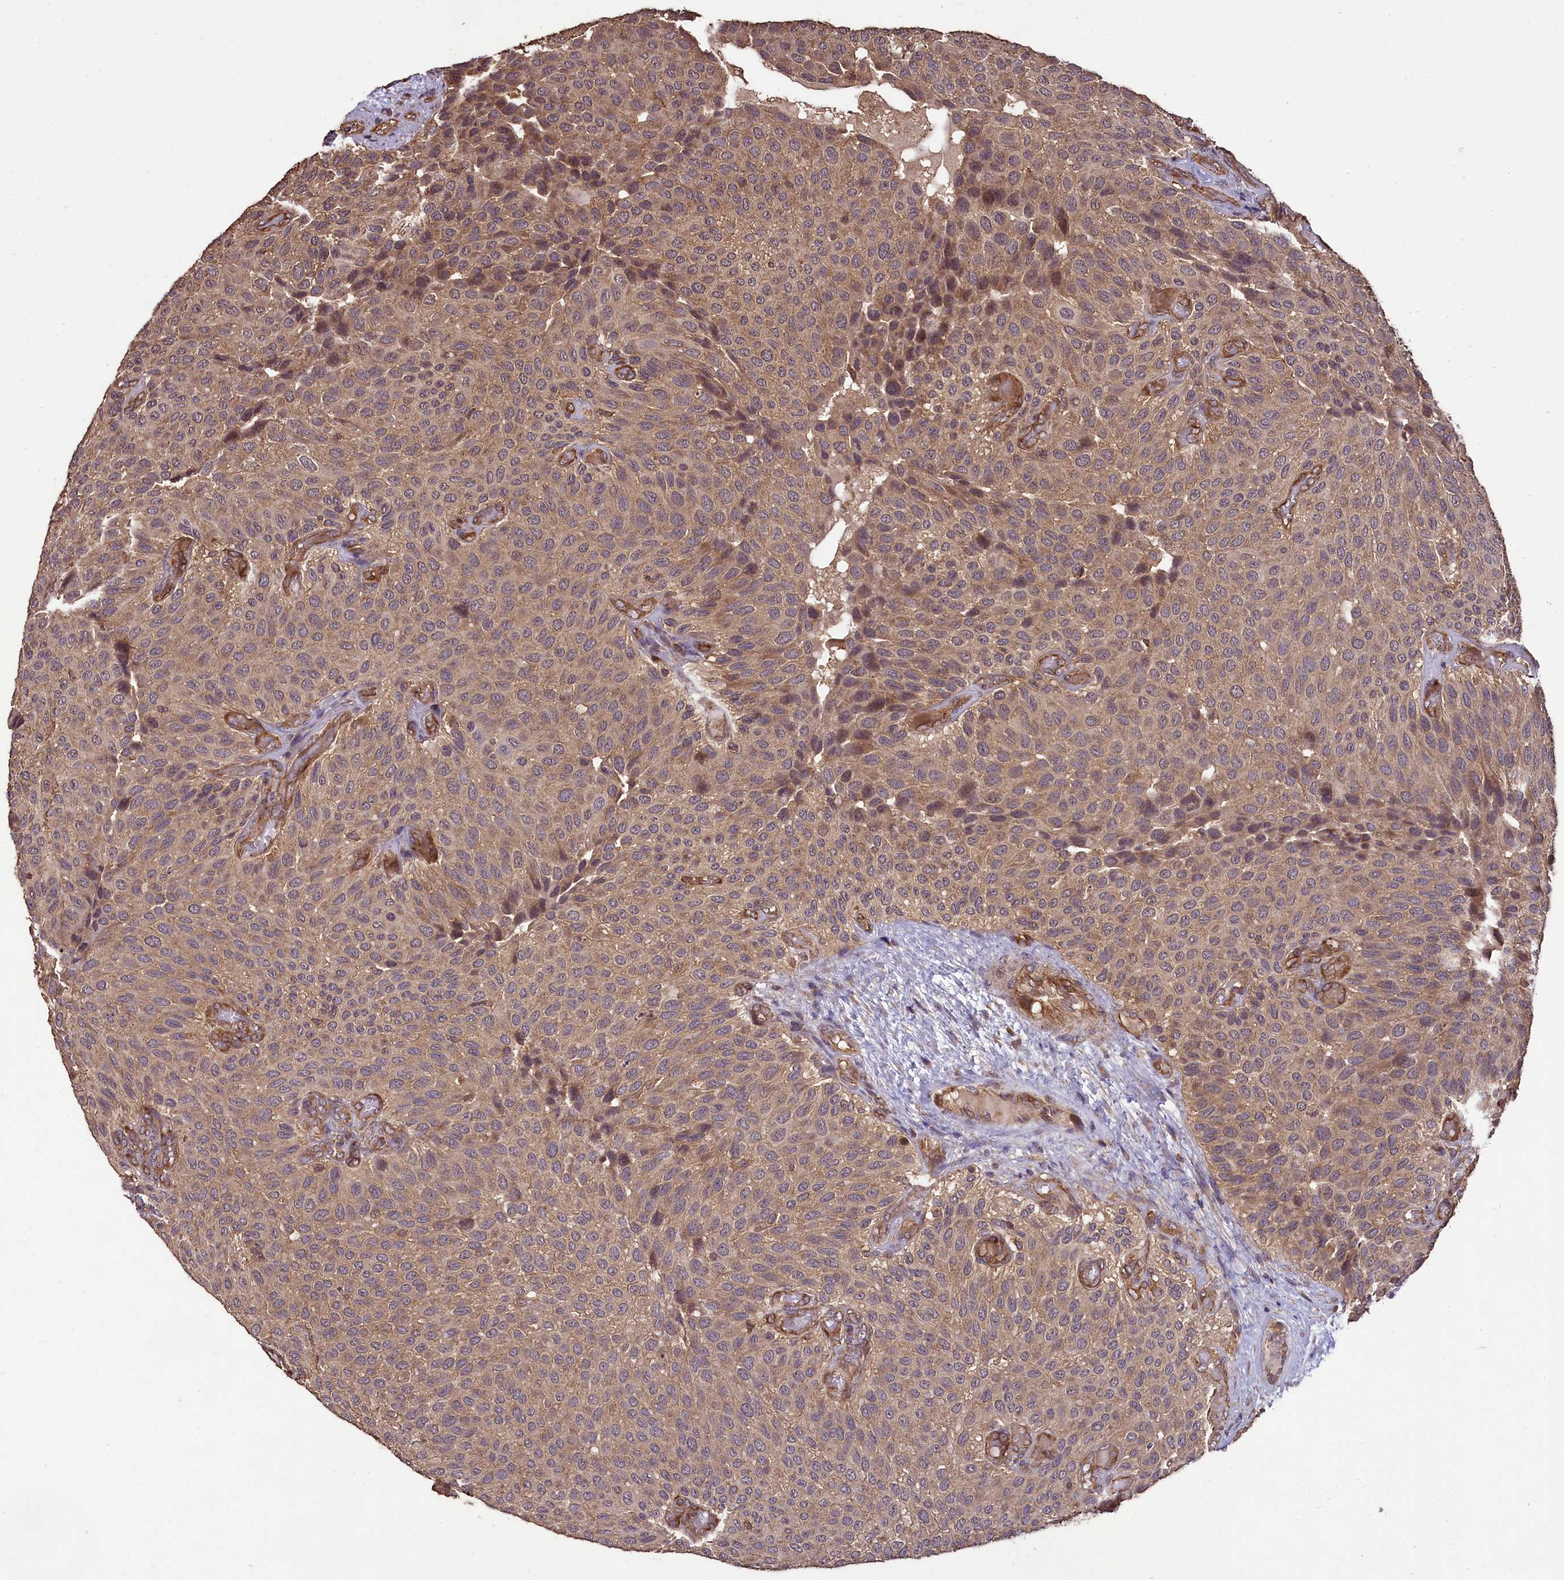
{"staining": {"intensity": "moderate", "quantity": ">75%", "location": "cytoplasmic/membranous"}, "tissue": "urothelial cancer", "cell_type": "Tumor cells", "image_type": "cancer", "snomed": [{"axis": "morphology", "description": "Urothelial carcinoma, Low grade"}, {"axis": "topography", "description": "Urinary bladder"}], "caption": "Human urothelial cancer stained with a protein marker shows moderate staining in tumor cells.", "gene": "TTLL10", "patient": {"sex": "male", "age": 89}}